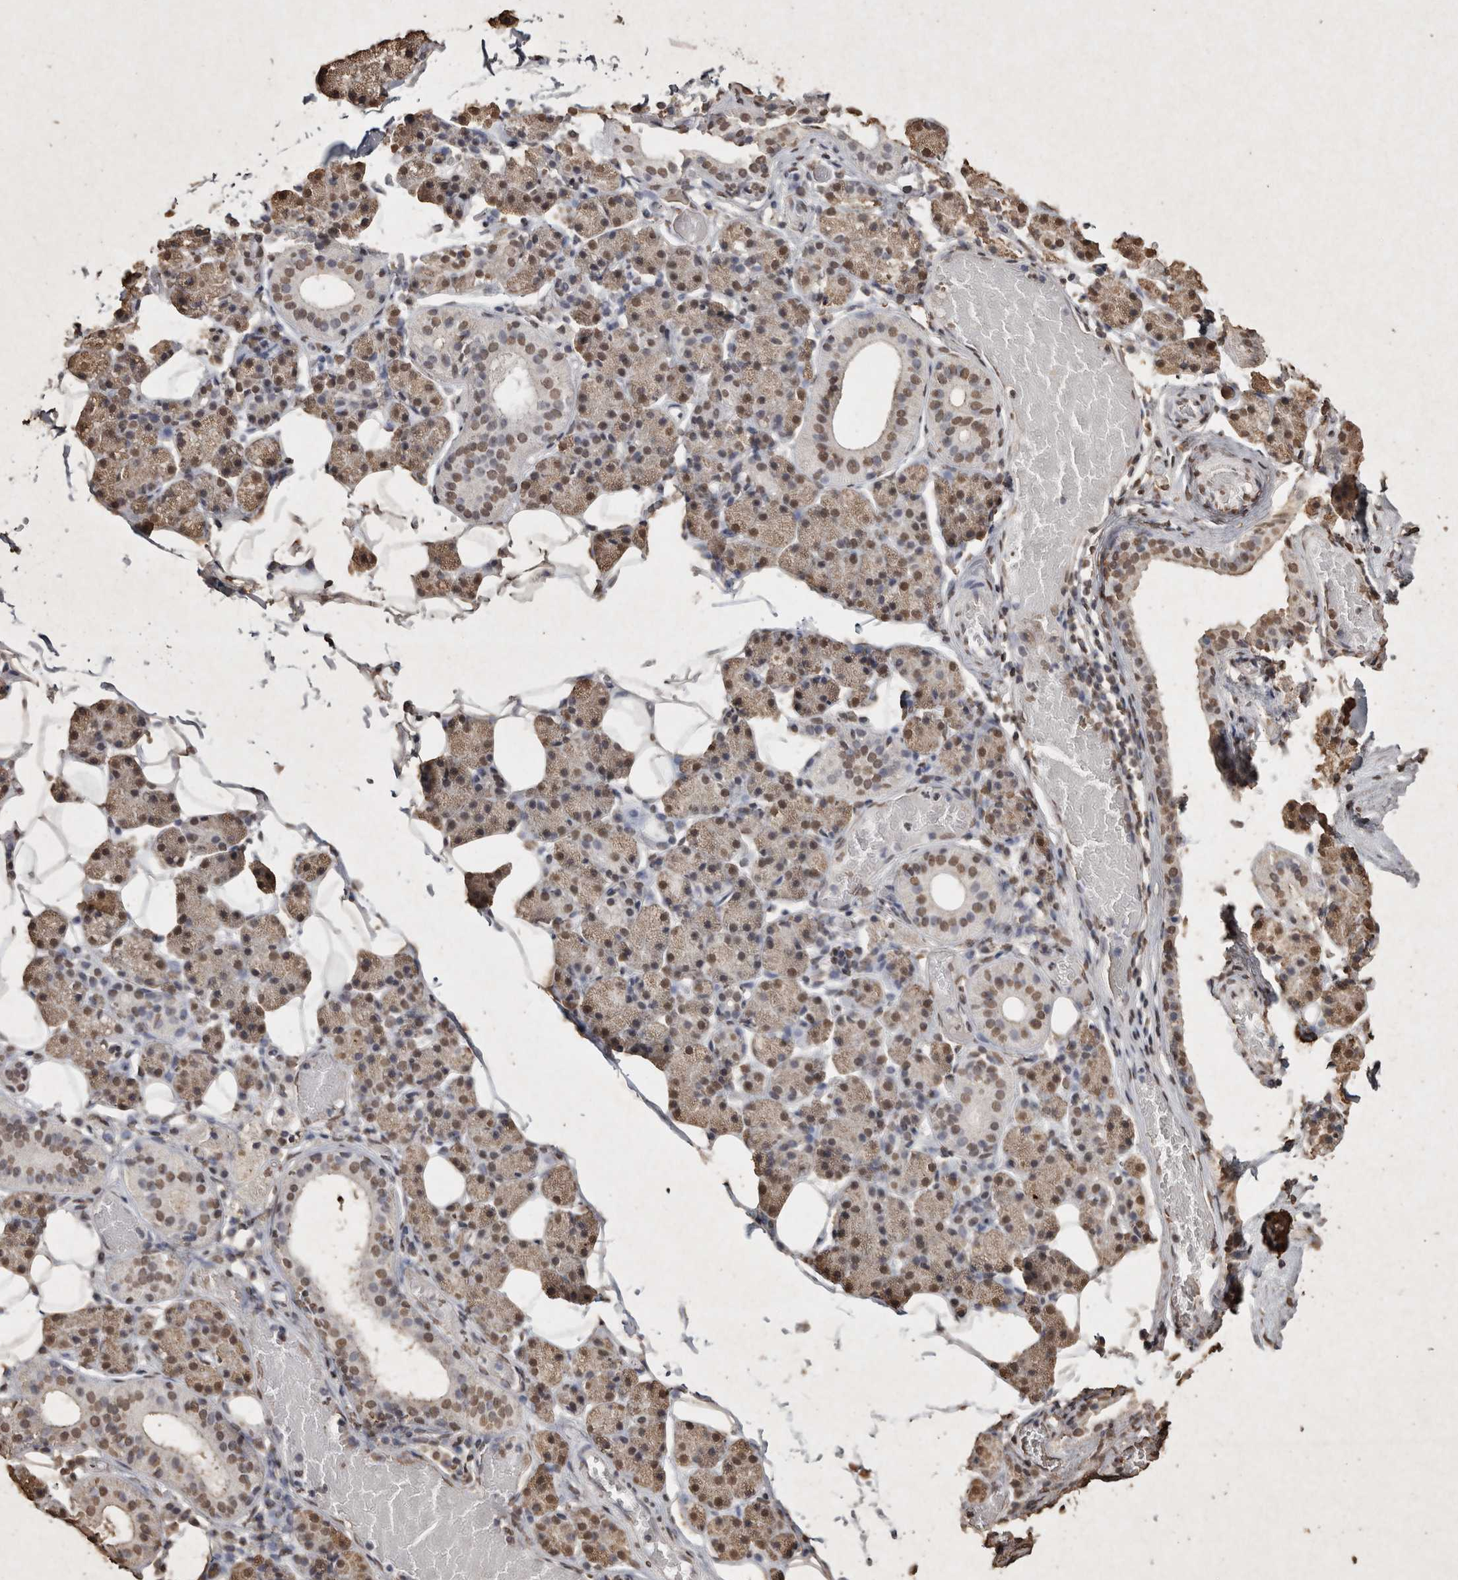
{"staining": {"intensity": "moderate", "quantity": ">75%", "location": "cytoplasmic/membranous,nuclear"}, "tissue": "salivary gland", "cell_type": "Glandular cells", "image_type": "normal", "snomed": [{"axis": "morphology", "description": "Normal tissue, NOS"}, {"axis": "topography", "description": "Salivary gland"}], "caption": "Immunohistochemistry micrograph of unremarkable human salivary gland stained for a protein (brown), which exhibits medium levels of moderate cytoplasmic/membranous,nuclear positivity in about >75% of glandular cells.", "gene": "FSTL3", "patient": {"sex": "female", "age": 33}}